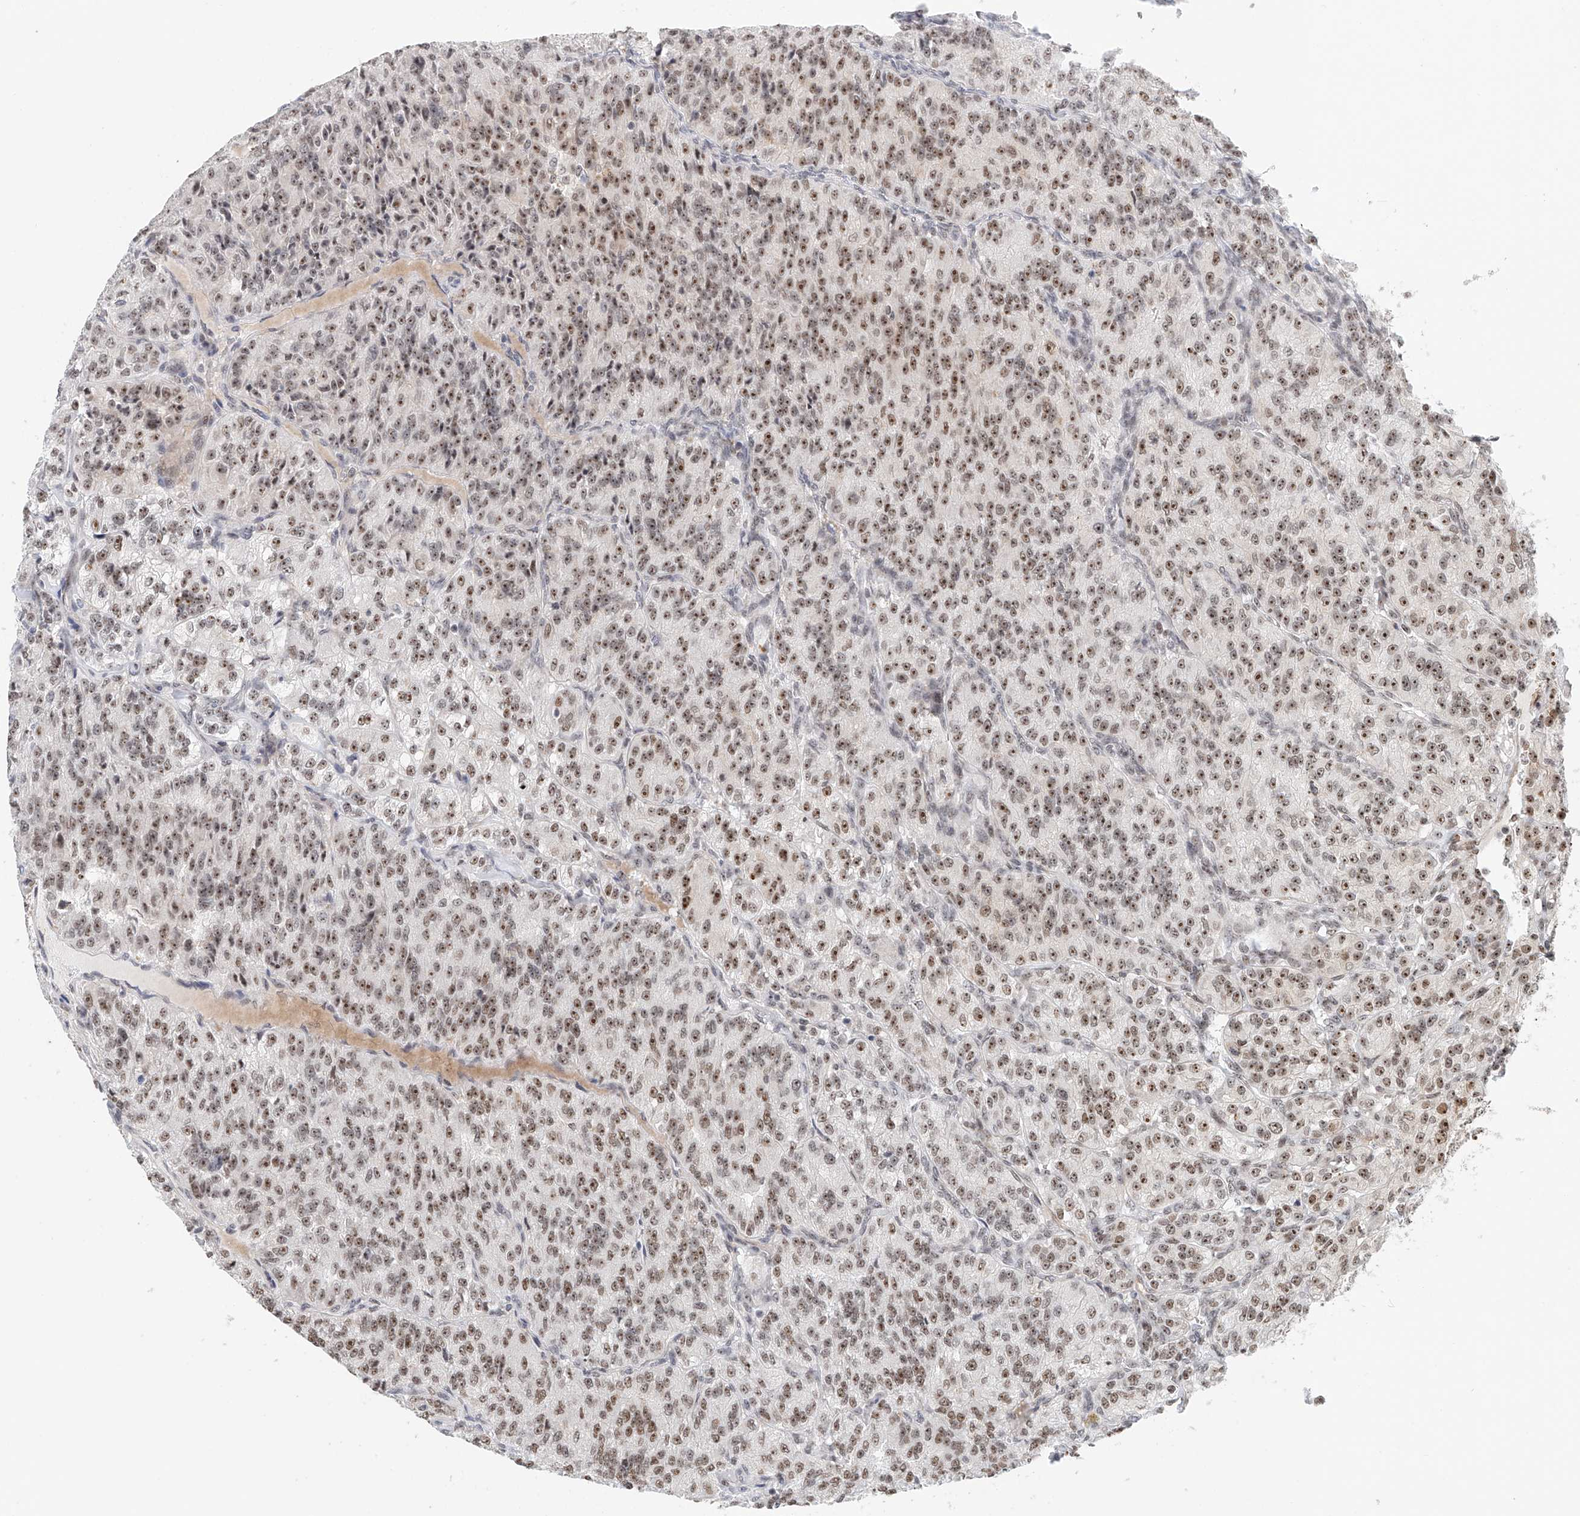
{"staining": {"intensity": "moderate", "quantity": ">75%", "location": "nuclear"}, "tissue": "renal cancer", "cell_type": "Tumor cells", "image_type": "cancer", "snomed": [{"axis": "morphology", "description": "Adenocarcinoma, NOS"}, {"axis": "topography", "description": "Kidney"}], "caption": "Protein expression analysis of renal cancer (adenocarcinoma) reveals moderate nuclear expression in about >75% of tumor cells. (brown staining indicates protein expression, while blue staining denotes nuclei).", "gene": "PRUNE2", "patient": {"sex": "female", "age": 63}}